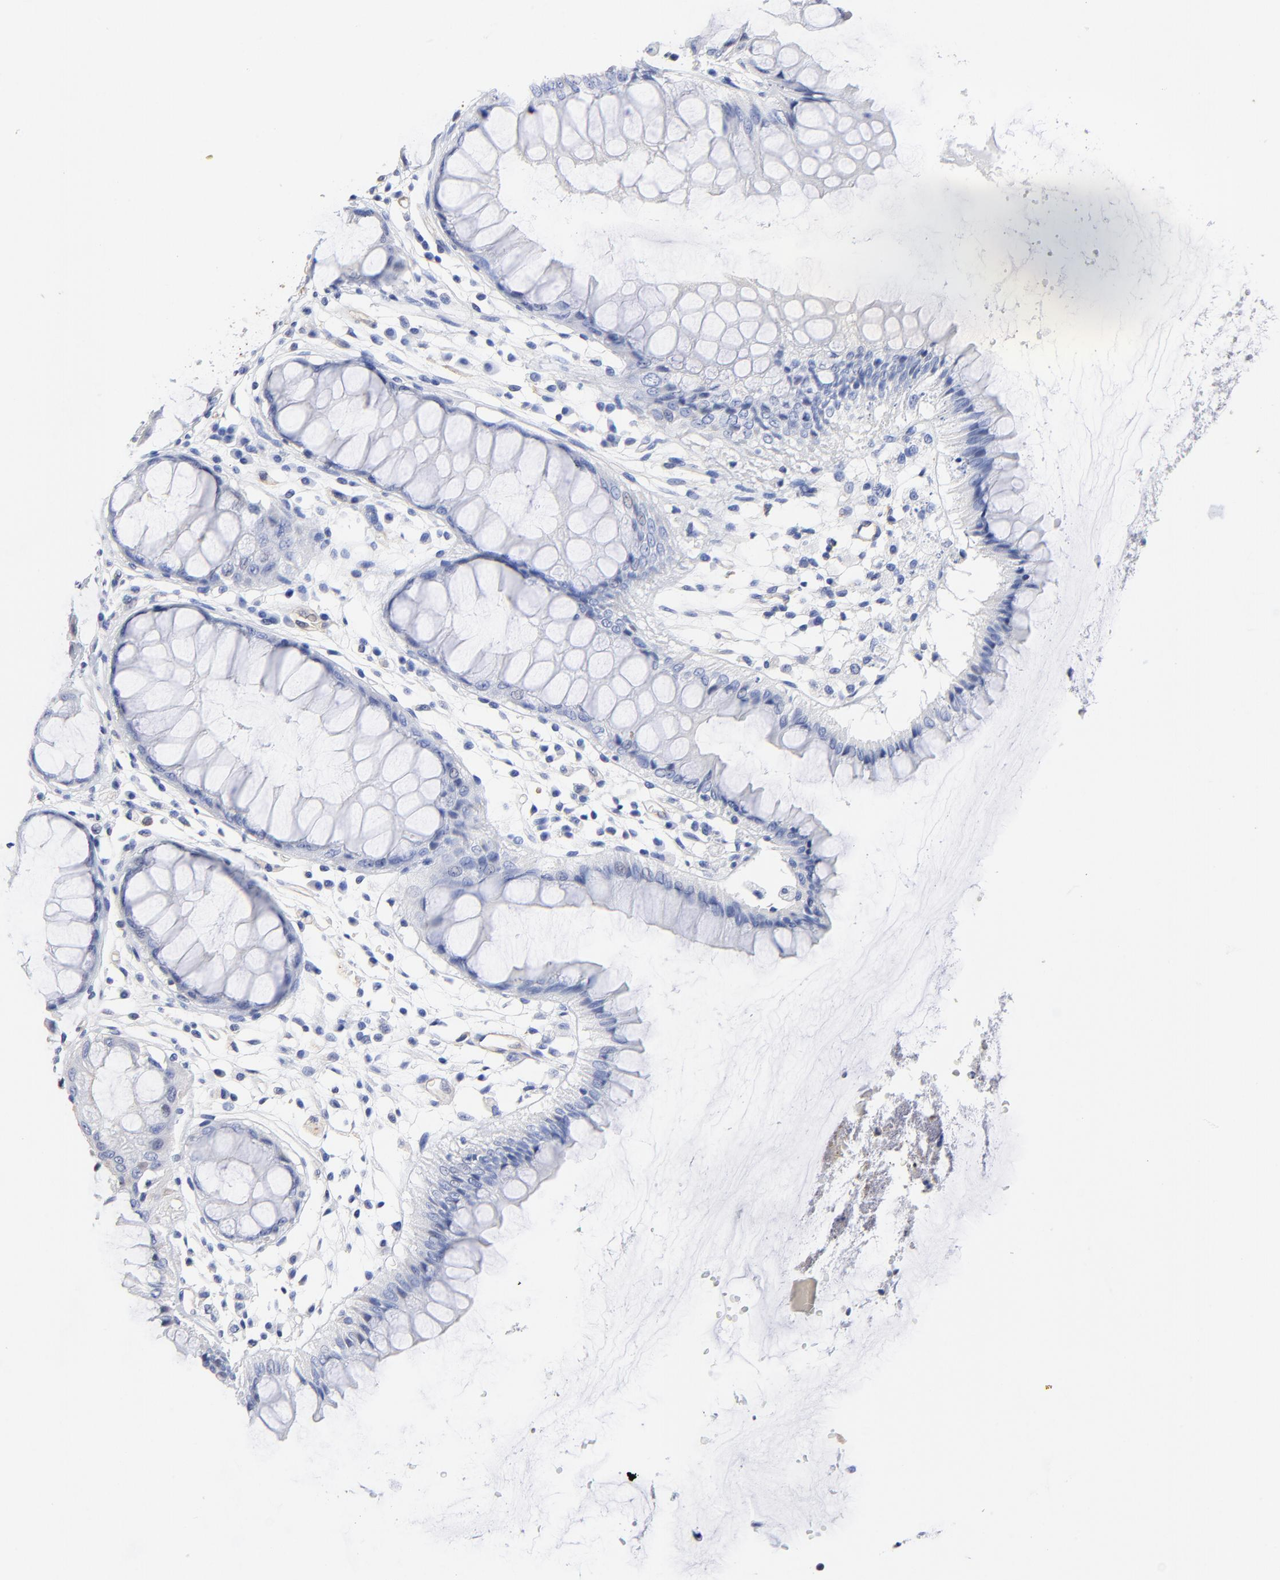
{"staining": {"intensity": "negative", "quantity": "none", "location": "none"}, "tissue": "rectum", "cell_type": "Glandular cells", "image_type": "normal", "snomed": [{"axis": "morphology", "description": "Normal tissue, NOS"}, {"axis": "morphology", "description": "Adenocarcinoma, NOS"}, {"axis": "topography", "description": "Rectum"}], "caption": "IHC image of unremarkable rectum: rectum stained with DAB shows no significant protein positivity in glandular cells. (DAB immunohistochemistry visualized using brightfield microscopy, high magnification).", "gene": "TAGLN2", "patient": {"sex": "female", "age": 65}}